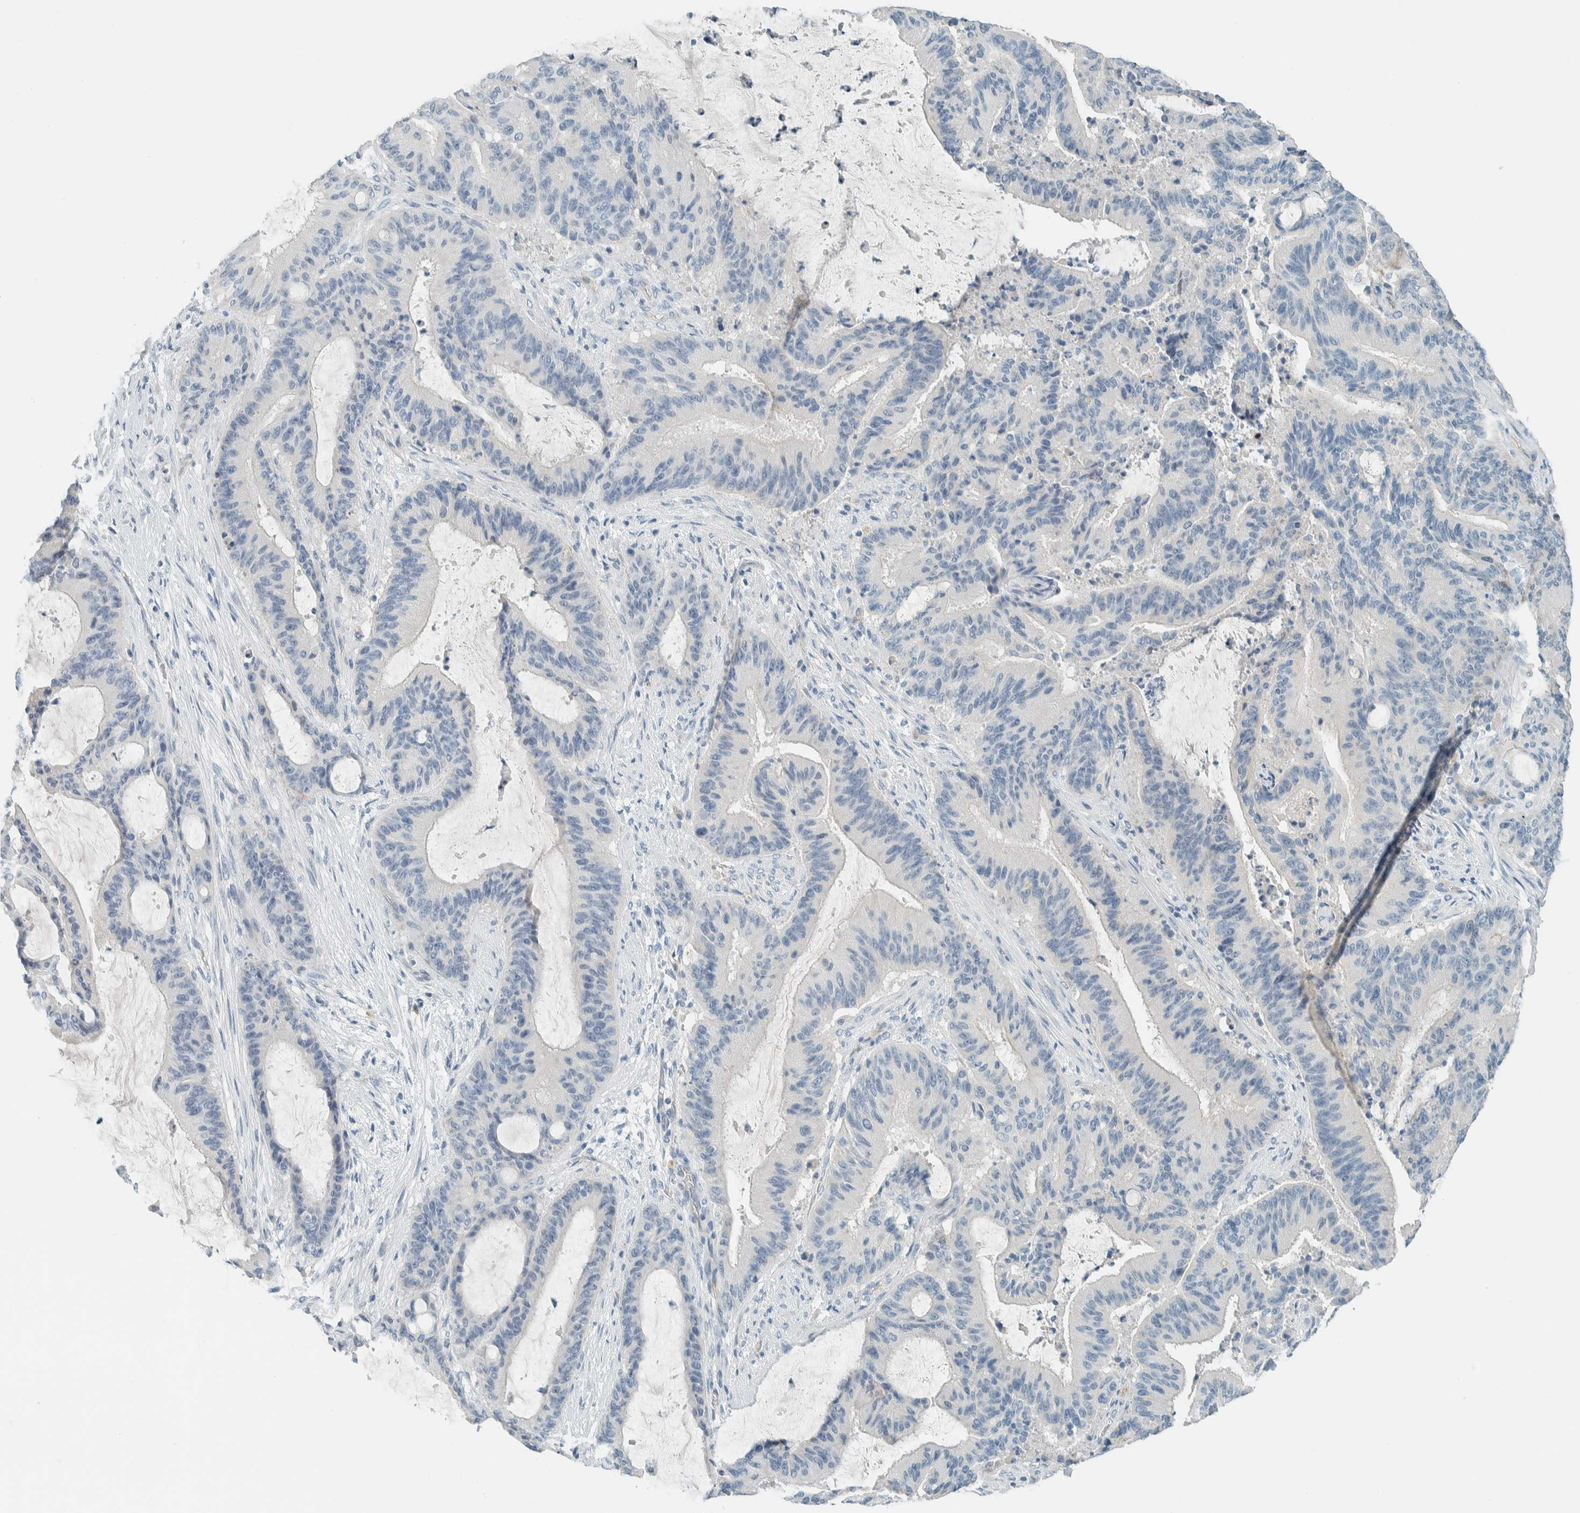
{"staining": {"intensity": "negative", "quantity": "none", "location": "none"}, "tissue": "liver cancer", "cell_type": "Tumor cells", "image_type": "cancer", "snomed": [{"axis": "morphology", "description": "Normal tissue, NOS"}, {"axis": "morphology", "description": "Cholangiocarcinoma"}, {"axis": "topography", "description": "Liver"}, {"axis": "topography", "description": "Peripheral nerve tissue"}], "caption": "DAB (3,3'-diaminobenzidine) immunohistochemical staining of cholangiocarcinoma (liver) exhibits no significant positivity in tumor cells. (Stains: DAB (3,3'-diaminobenzidine) immunohistochemistry with hematoxylin counter stain, Microscopy: brightfield microscopy at high magnification).", "gene": "SLFN12", "patient": {"sex": "female", "age": 73}}